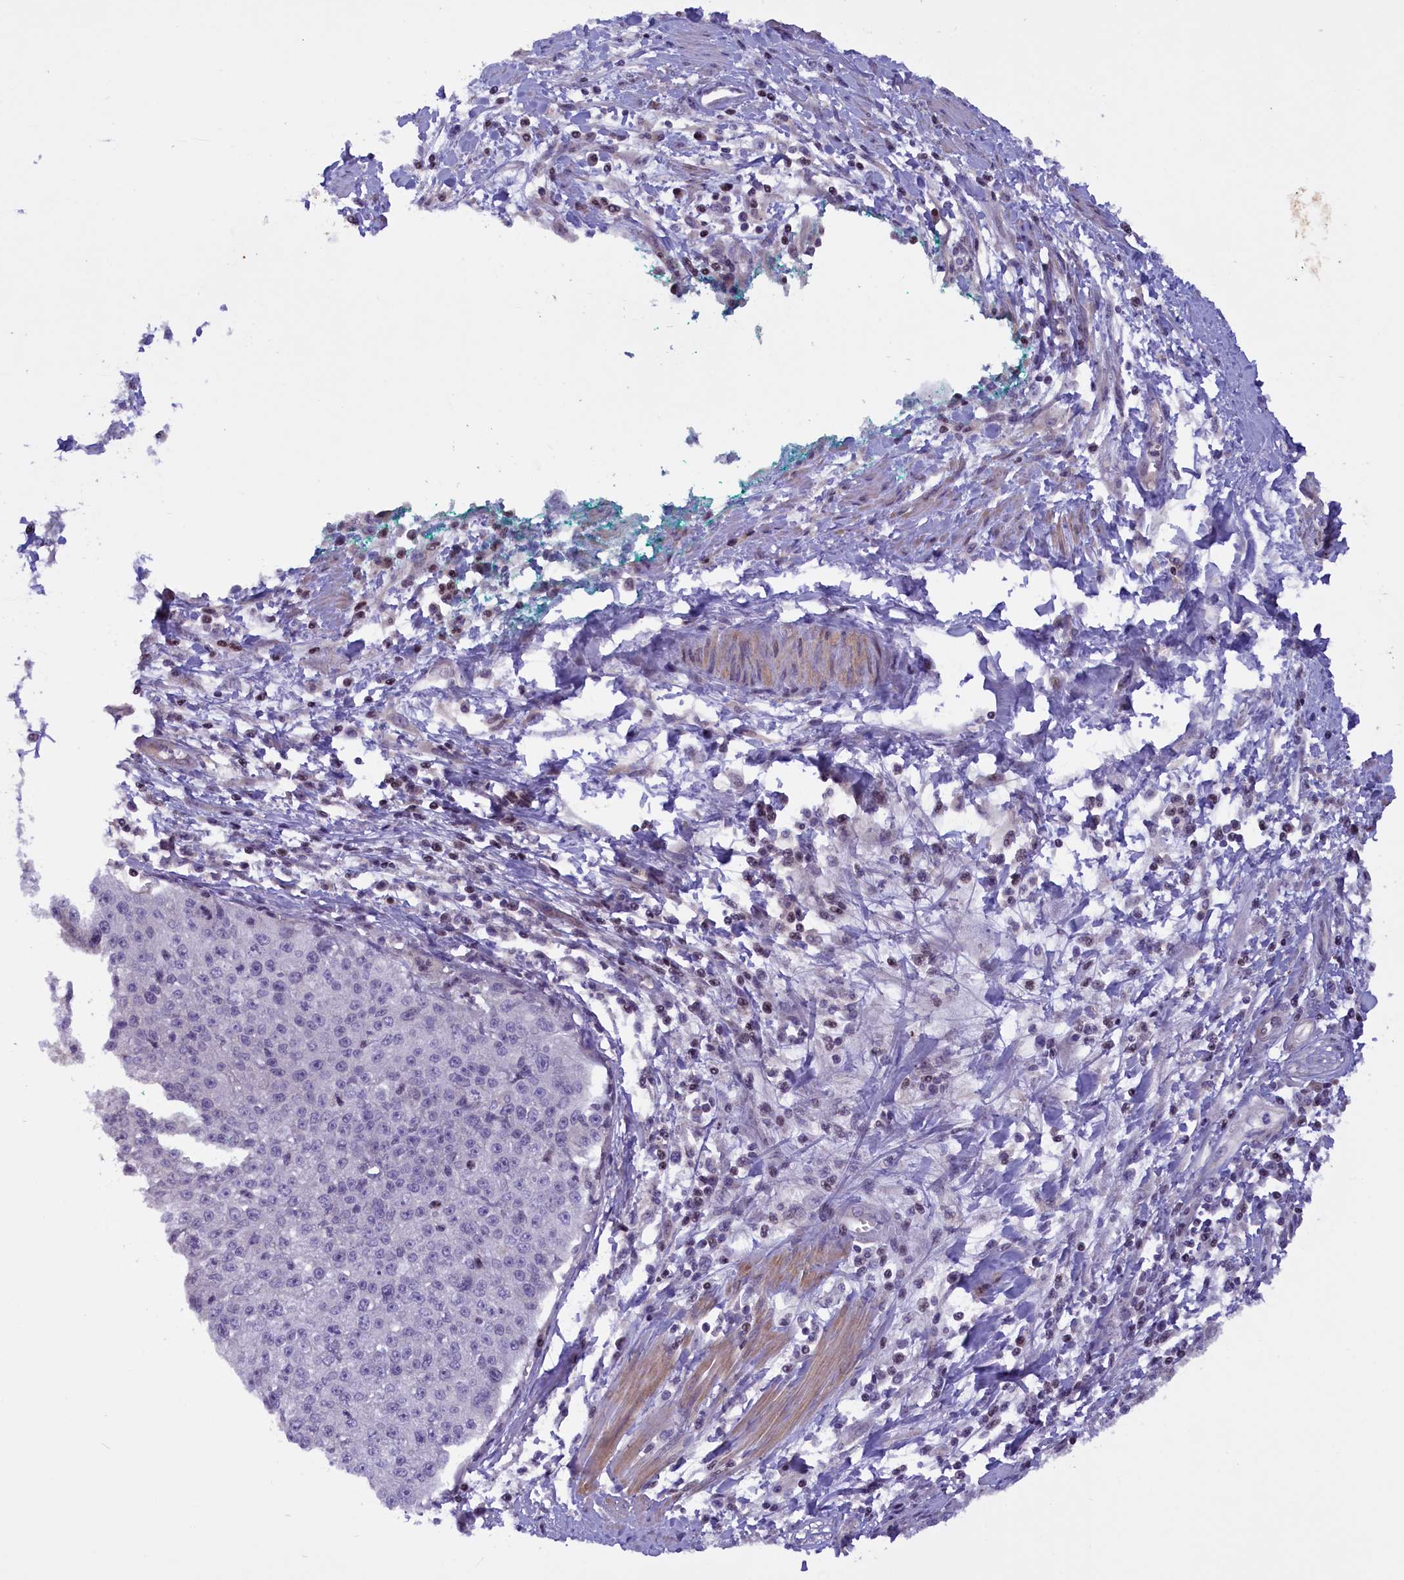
{"staining": {"intensity": "negative", "quantity": "none", "location": "none"}, "tissue": "cervical cancer", "cell_type": "Tumor cells", "image_type": "cancer", "snomed": [{"axis": "morphology", "description": "Squamous cell carcinoma, NOS"}, {"axis": "topography", "description": "Cervix"}], "caption": "There is no significant expression in tumor cells of cervical cancer (squamous cell carcinoma).", "gene": "MAN2C1", "patient": {"sex": "female", "age": 57}}